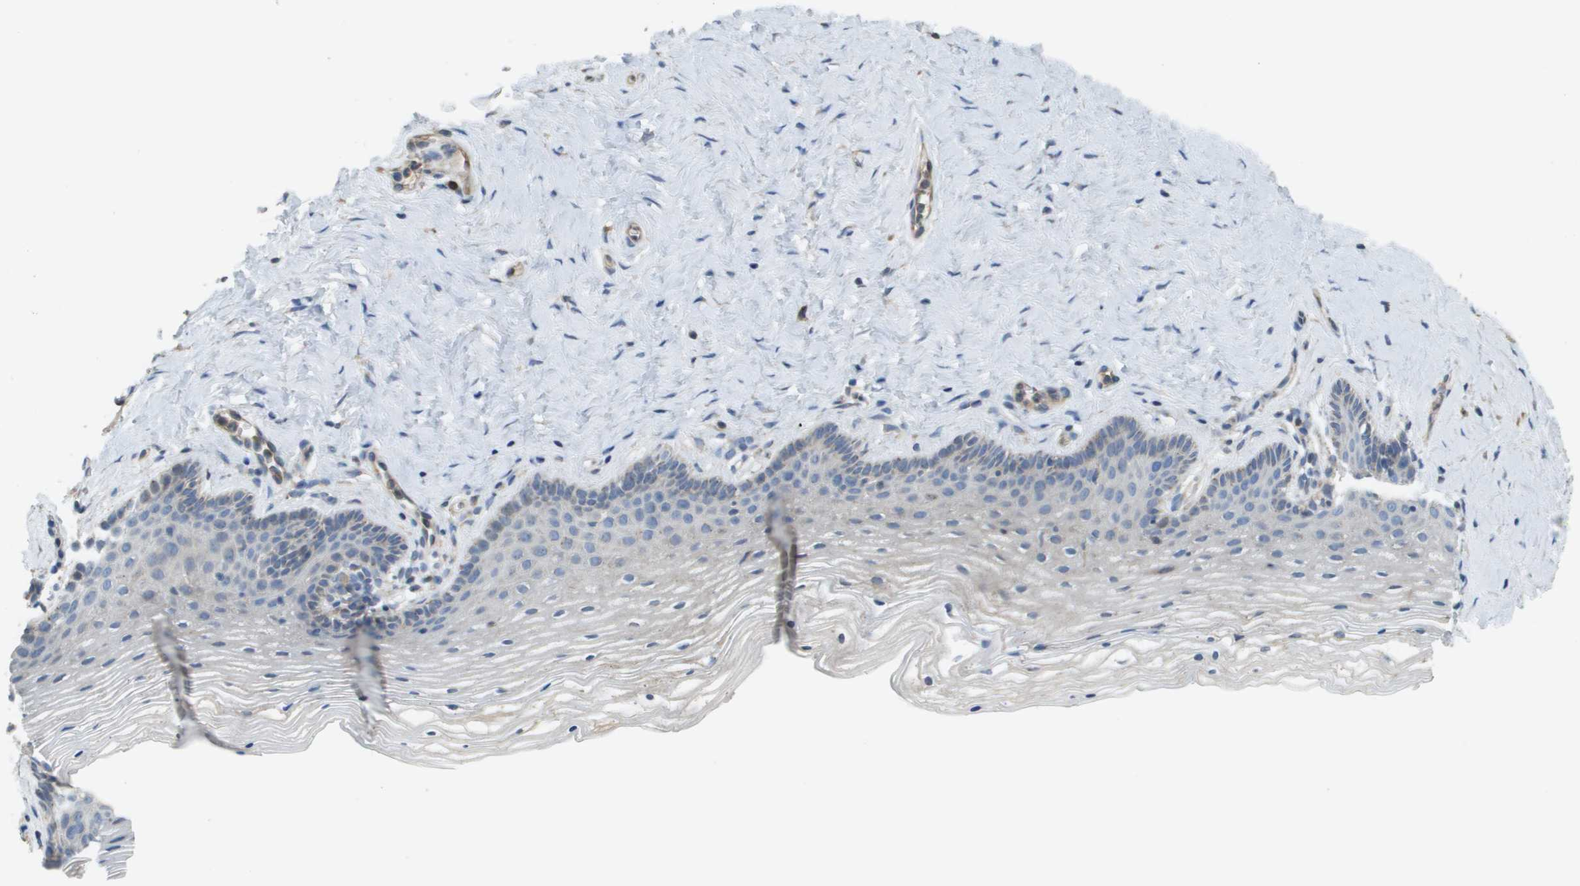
{"staining": {"intensity": "weak", "quantity": "<25%", "location": "cytoplasmic/membranous"}, "tissue": "vagina", "cell_type": "Squamous epithelial cells", "image_type": "normal", "snomed": [{"axis": "morphology", "description": "Normal tissue, NOS"}, {"axis": "topography", "description": "Vagina"}], "caption": "IHC image of unremarkable vagina stained for a protein (brown), which reveals no expression in squamous epithelial cells.", "gene": "CASP10", "patient": {"sex": "female", "age": 32}}